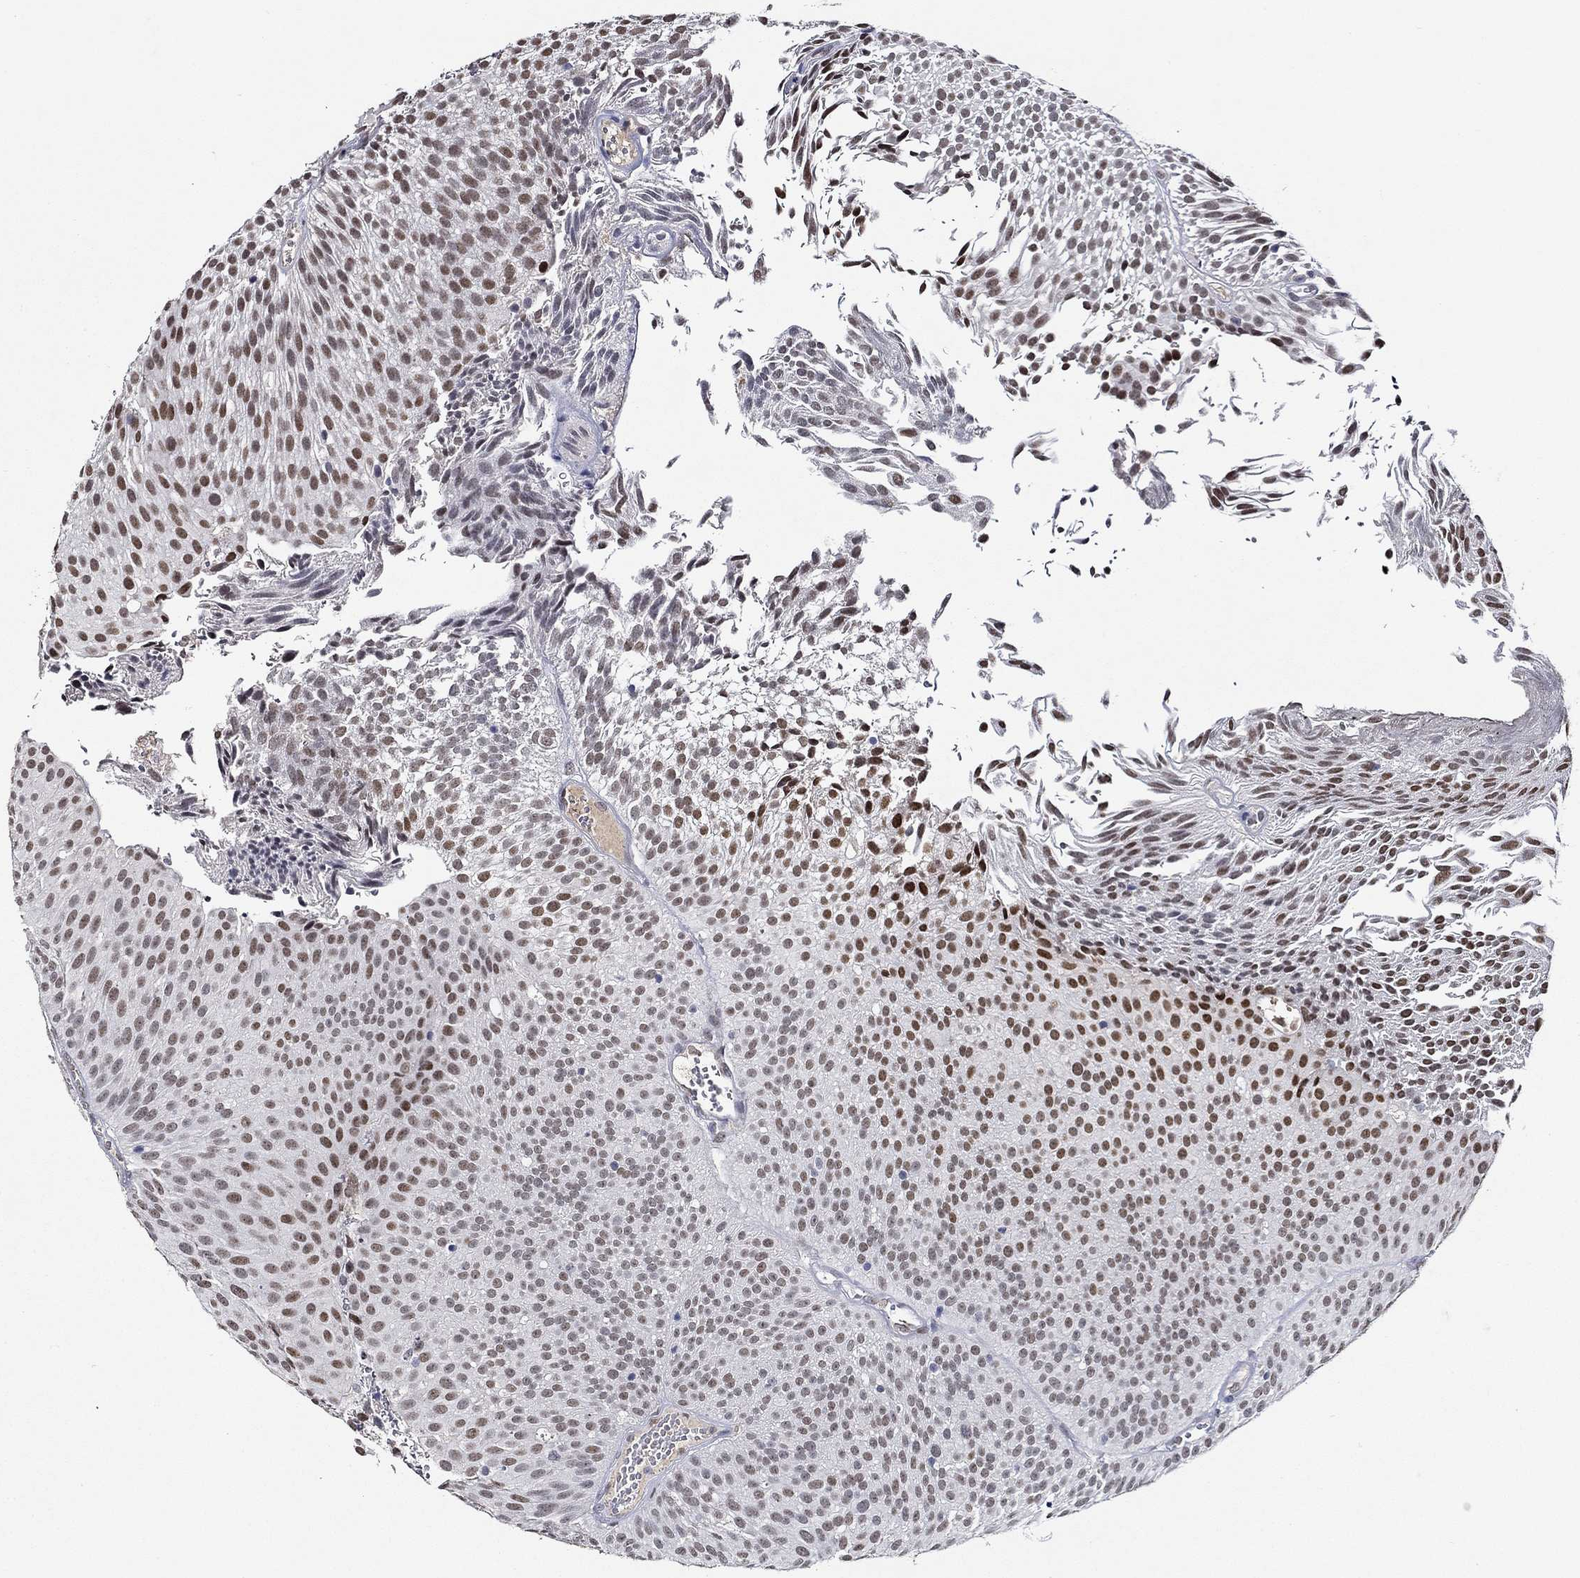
{"staining": {"intensity": "moderate", "quantity": ">75%", "location": "nuclear"}, "tissue": "urothelial cancer", "cell_type": "Tumor cells", "image_type": "cancer", "snomed": [{"axis": "morphology", "description": "Urothelial carcinoma, Low grade"}, {"axis": "topography", "description": "Urinary bladder"}], "caption": "Immunohistochemistry micrograph of human urothelial carcinoma (low-grade) stained for a protein (brown), which demonstrates medium levels of moderate nuclear positivity in approximately >75% of tumor cells.", "gene": "GATA2", "patient": {"sex": "male", "age": 65}}